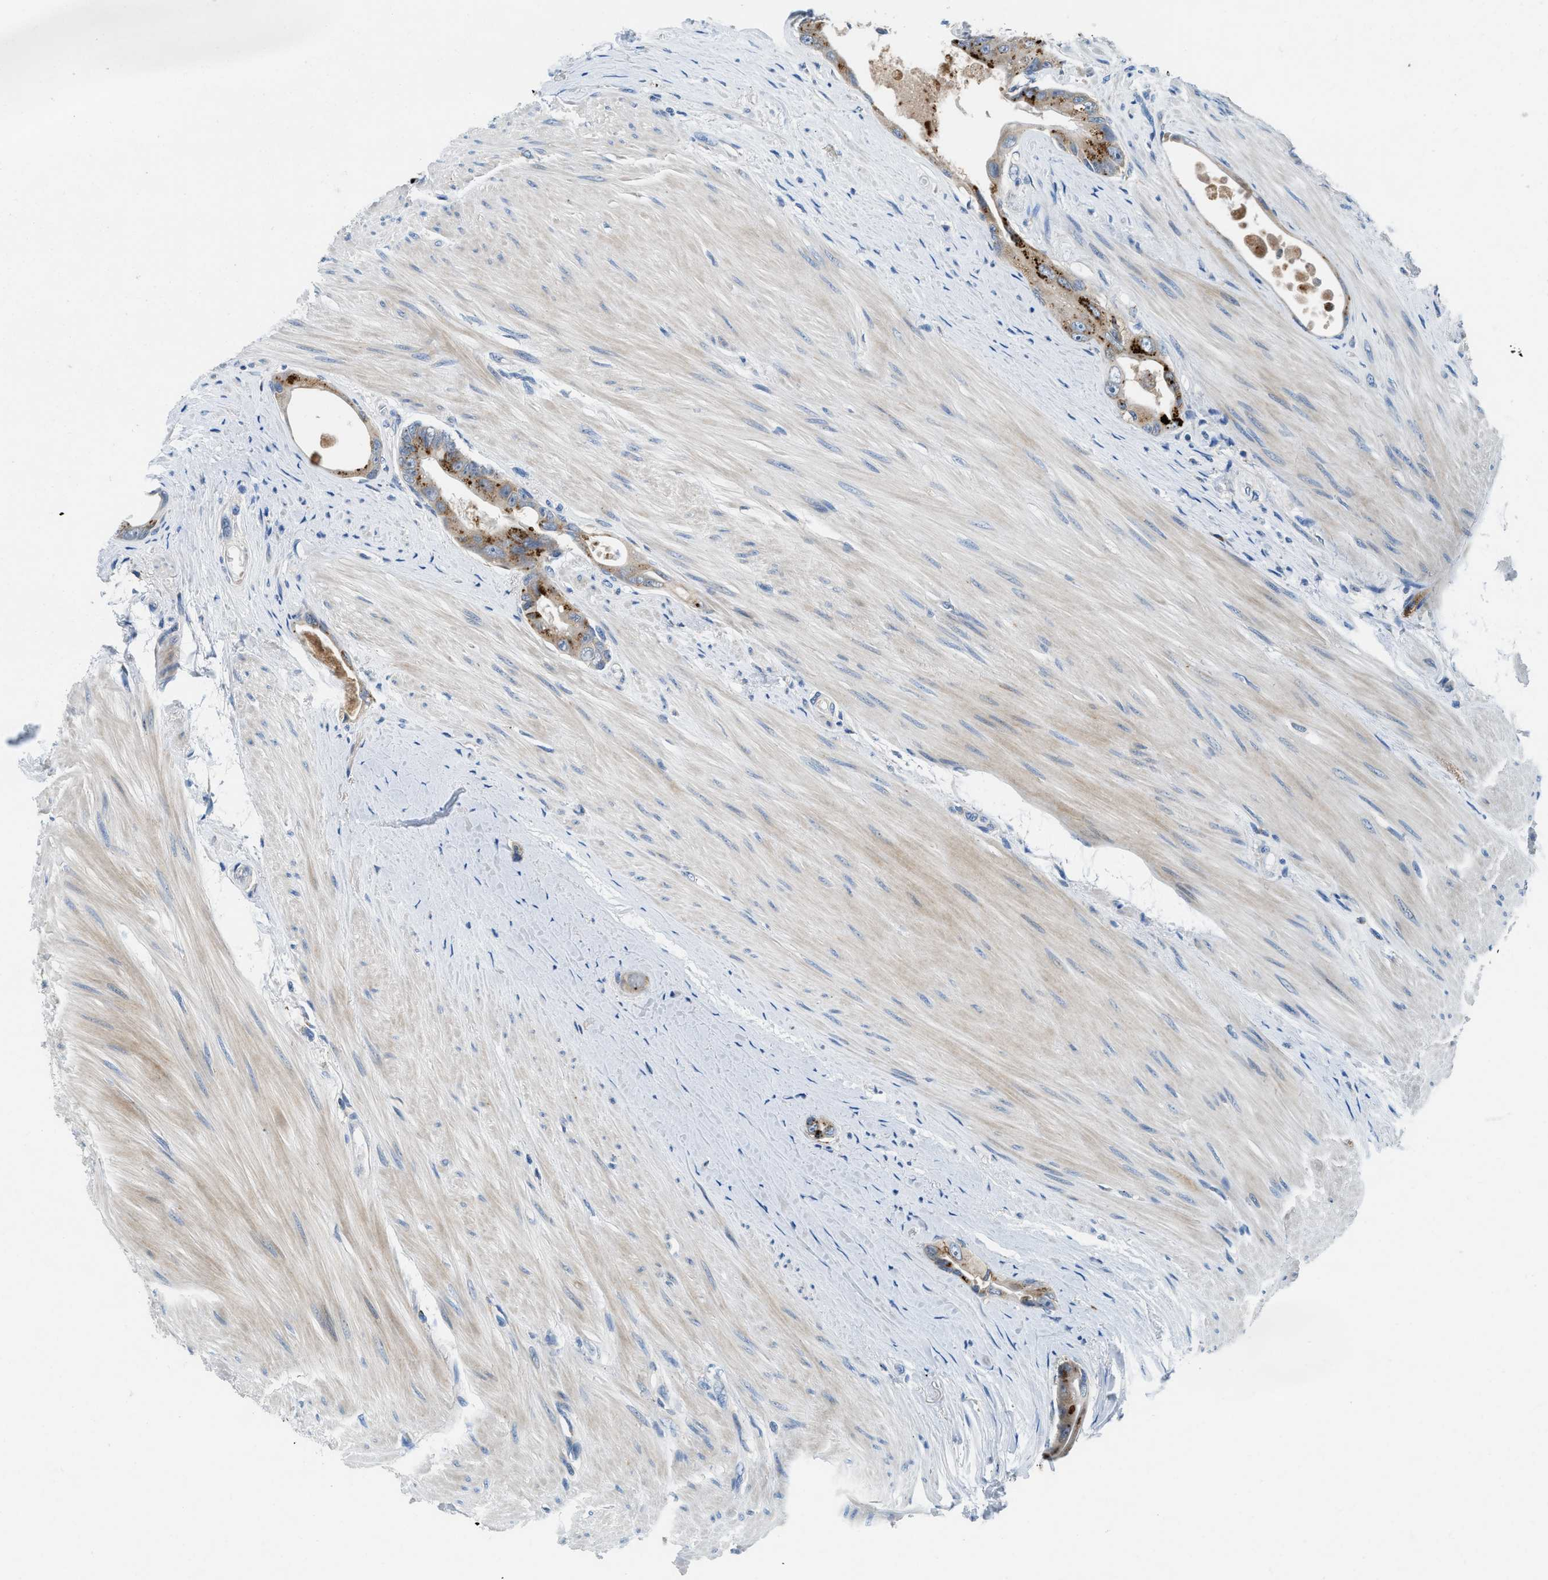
{"staining": {"intensity": "moderate", "quantity": "25%-75%", "location": "cytoplasmic/membranous"}, "tissue": "colorectal cancer", "cell_type": "Tumor cells", "image_type": "cancer", "snomed": [{"axis": "morphology", "description": "Adenocarcinoma, NOS"}, {"axis": "topography", "description": "Rectum"}], "caption": "Immunohistochemical staining of colorectal adenocarcinoma demonstrates moderate cytoplasmic/membranous protein expression in about 25%-75% of tumor cells.", "gene": "TSPAN3", "patient": {"sex": "male", "age": 51}}